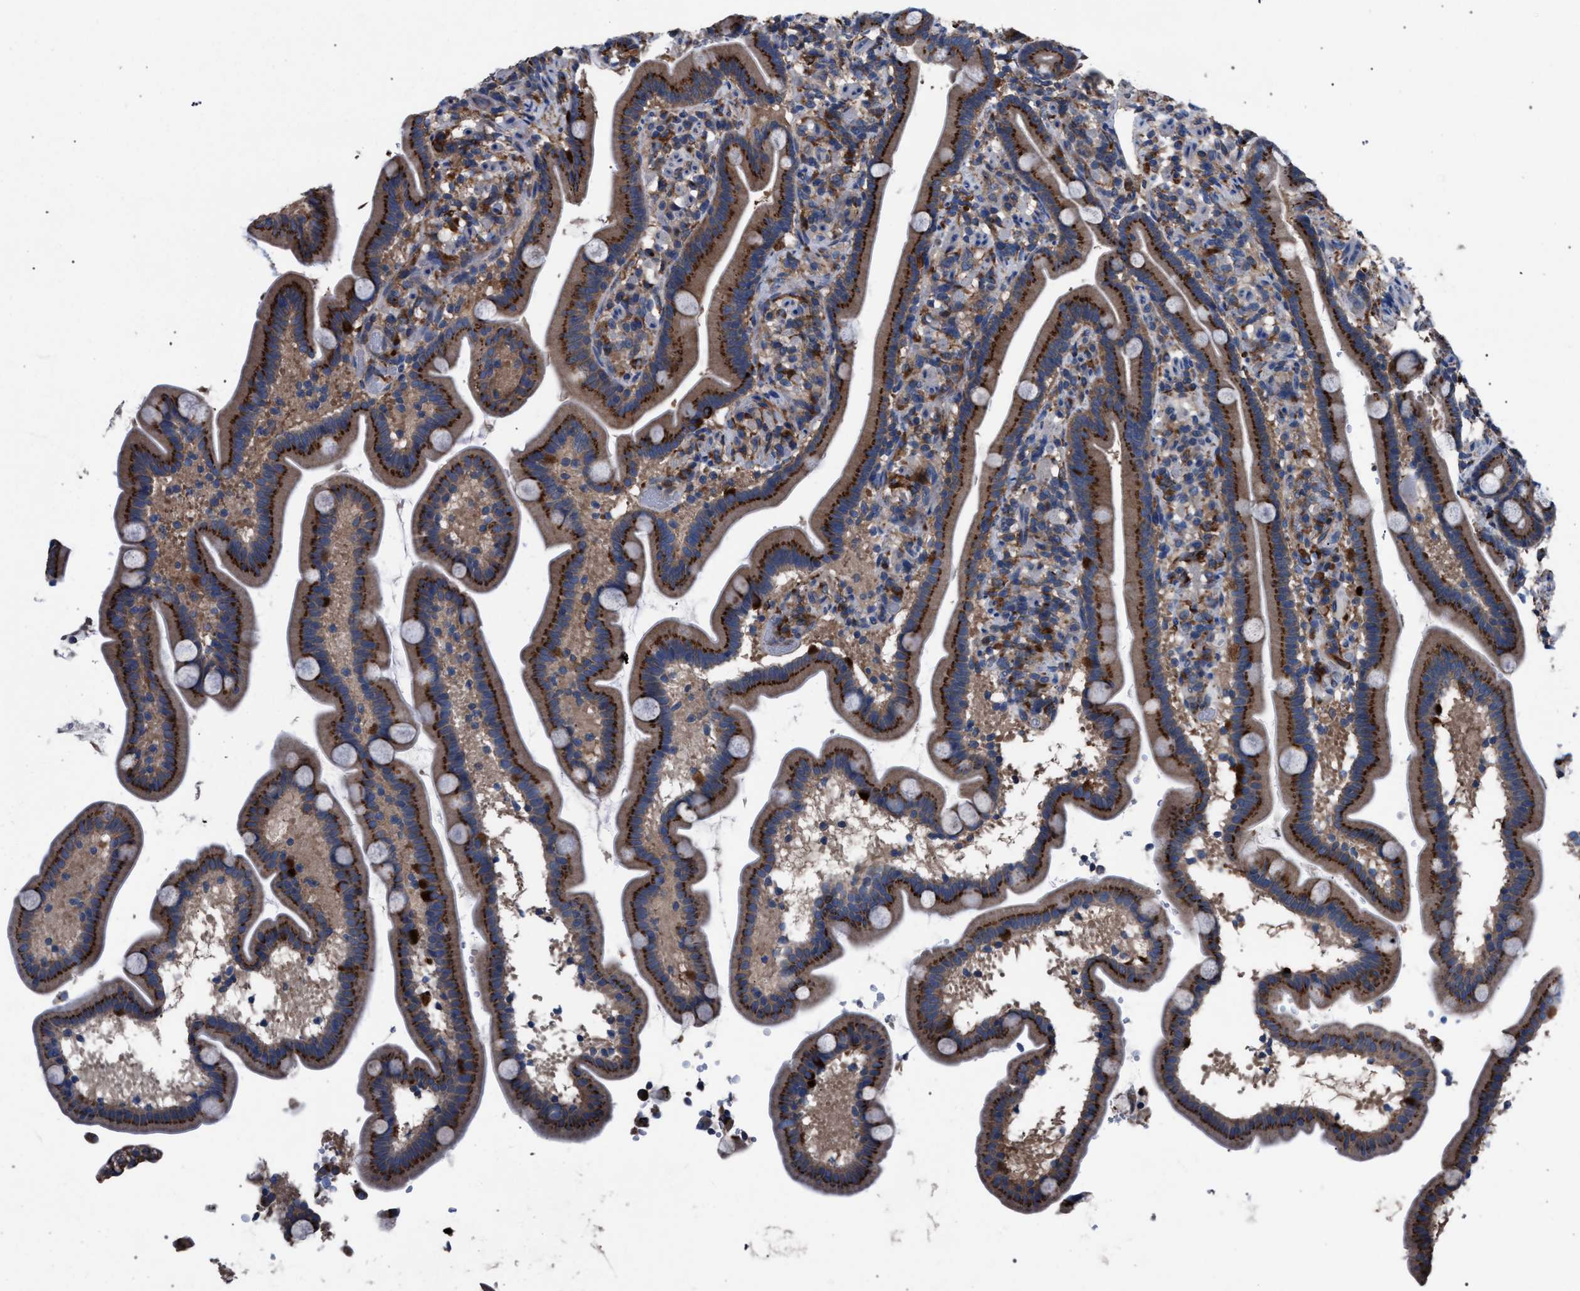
{"staining": {"intensity": "strong", "quantity": ">75%", "location": "cytoplasmic/membranous"}, "tissue": "duodenum", "cell_type": "Glandular cells", "image_type": "normal", "snomed": [{"axis": "morphology", "description": "Normal tissue, NOS"}, {"axis": "topography", "description": "Duodenum"}], "caption": "Approximately >75% of glandular cells in benign human duodenum show strong cytoplasmic/membranous protein staining as visualized by brown immunohistochemical staining.", "gene": "ATP6V0A1", "patient": {"sex": "male", "age": 54}}